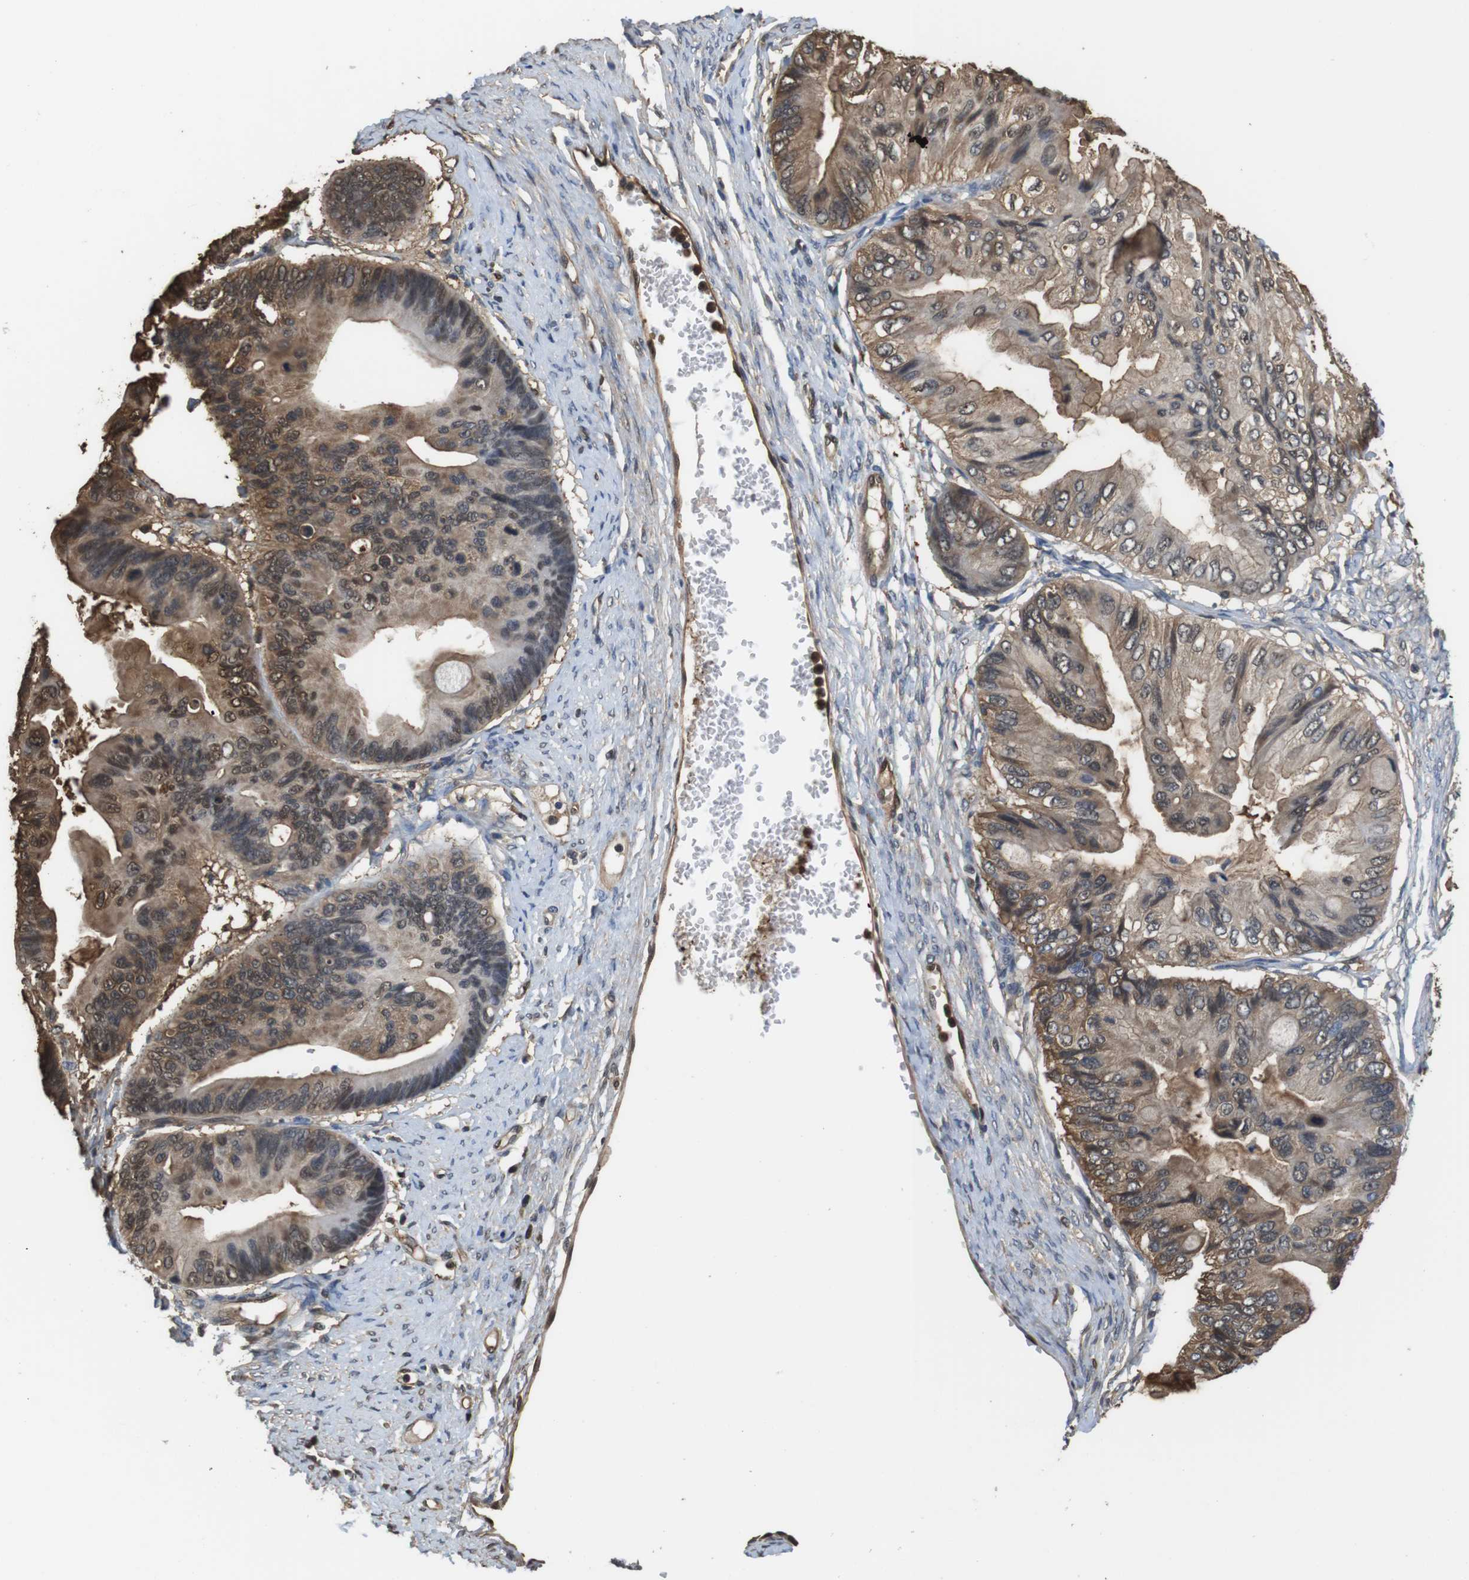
{"staining": {"intensity": "moderate", "quantity": ">75%", "location": "cytoplasmic/membranous,nuclear"}, "tissue": "ovarian cancer", "cell_type": "Tumor cells", "image_type": "cancer", "snomed": [{"axis": "morphology", "description": "Cystadenocarcinoma, mucinous, NOS"}, {"axis": "topography", "description": "Ovary"}], "caption": "Mucinous cystadenocarcinoma (ovarian) stained with a protein marker exhibits moderate staining in tumor cells.", "gene": "LDHA", "patient": {"sex": "female", "age": 61}}